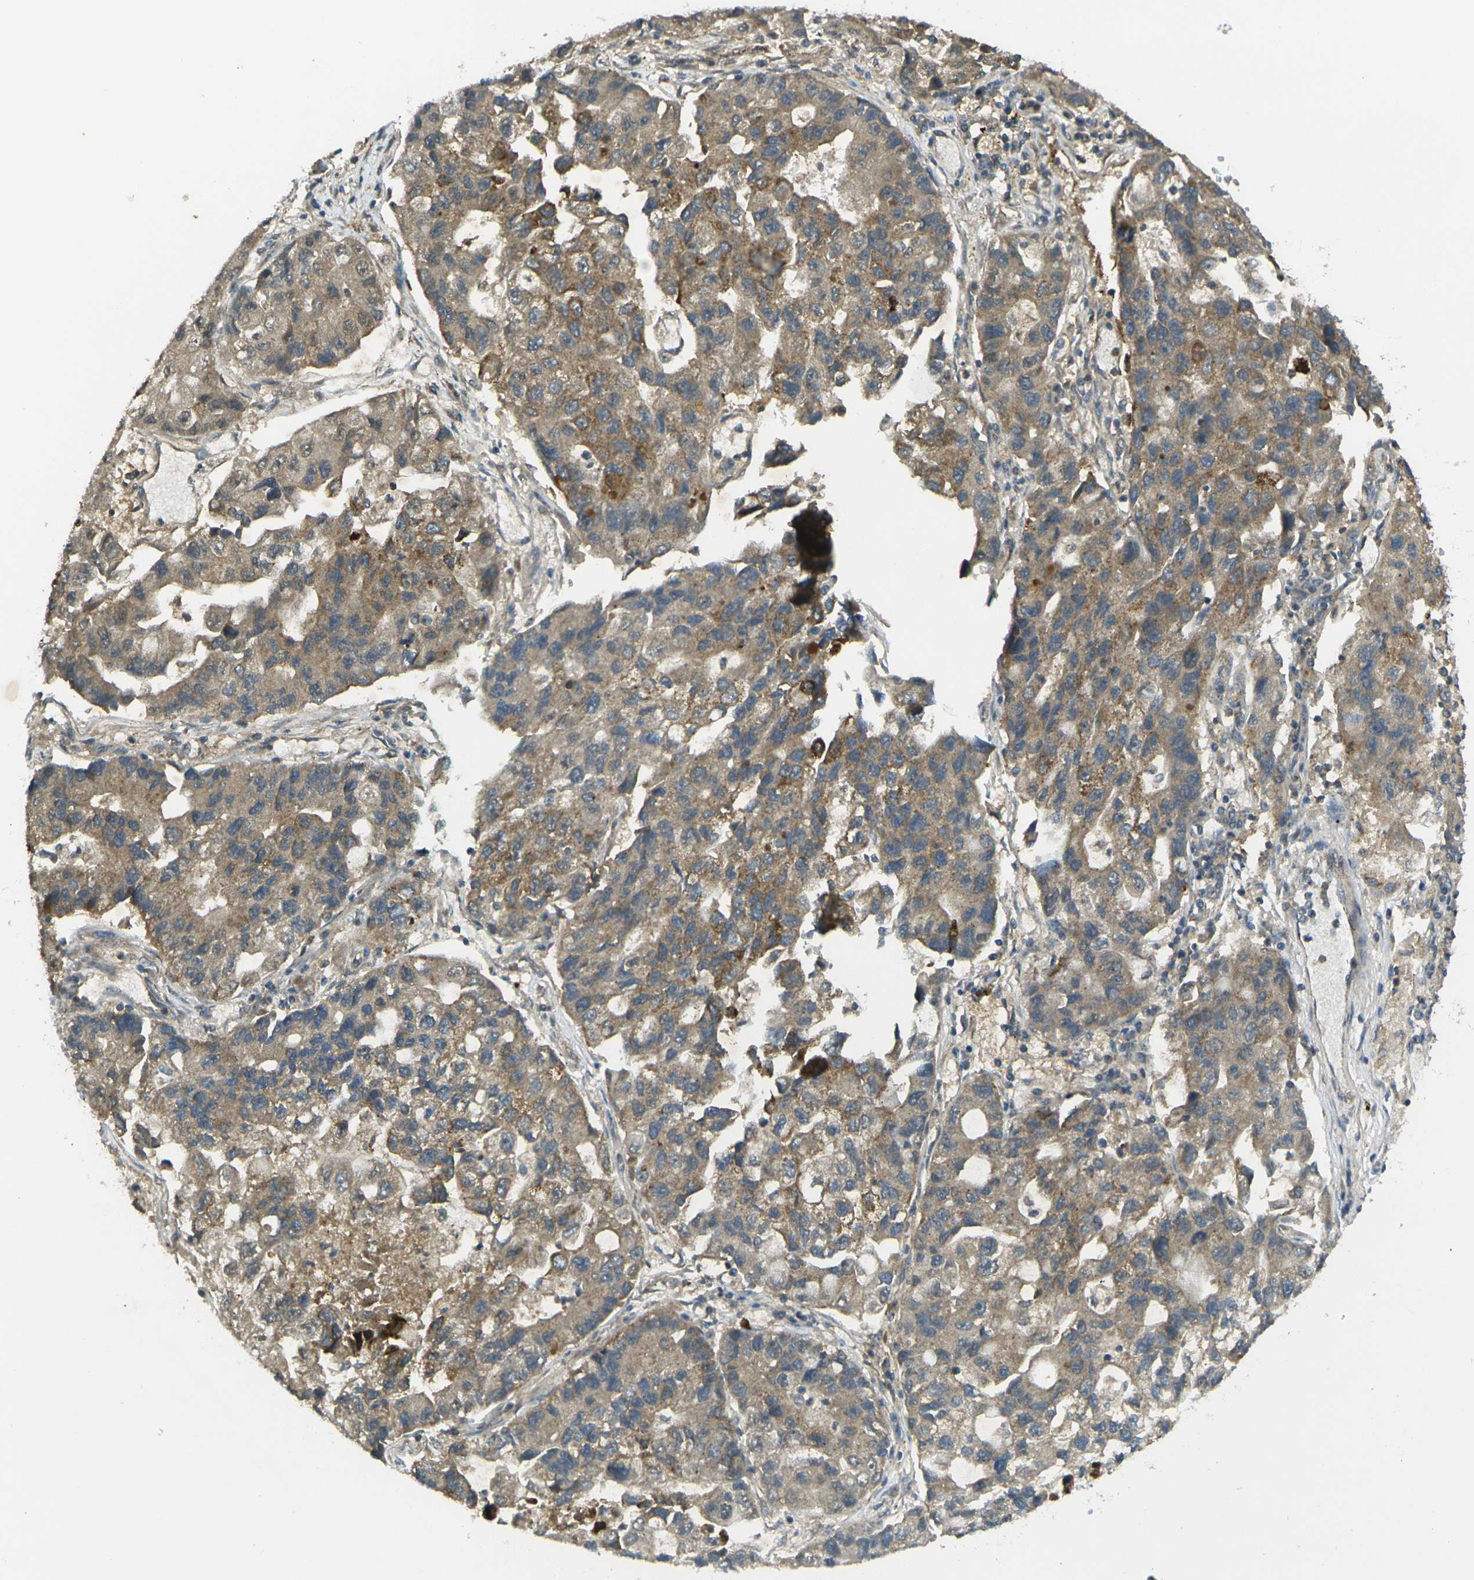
{"staining": {"intensity": "moderate", "quantity": ">75%", "location": "cytoplasmic/membranous"}, "tissue": "lung cancer", "cell_type": "Tumor cells", "image_type": "cancer", "snomed": [{"axis": "morphology", "description": "Adenocarcinoma, NOS"}, {"axis": "topography", "description": "Lung"}], "caption": "Human lung cancer stained with a brown dye shows moderate cytoplasmic/membranous positive positivity in about >75% of tumor cells.", "gene": "IGF1R", "patient": {"sex": "female", "age": 51}}